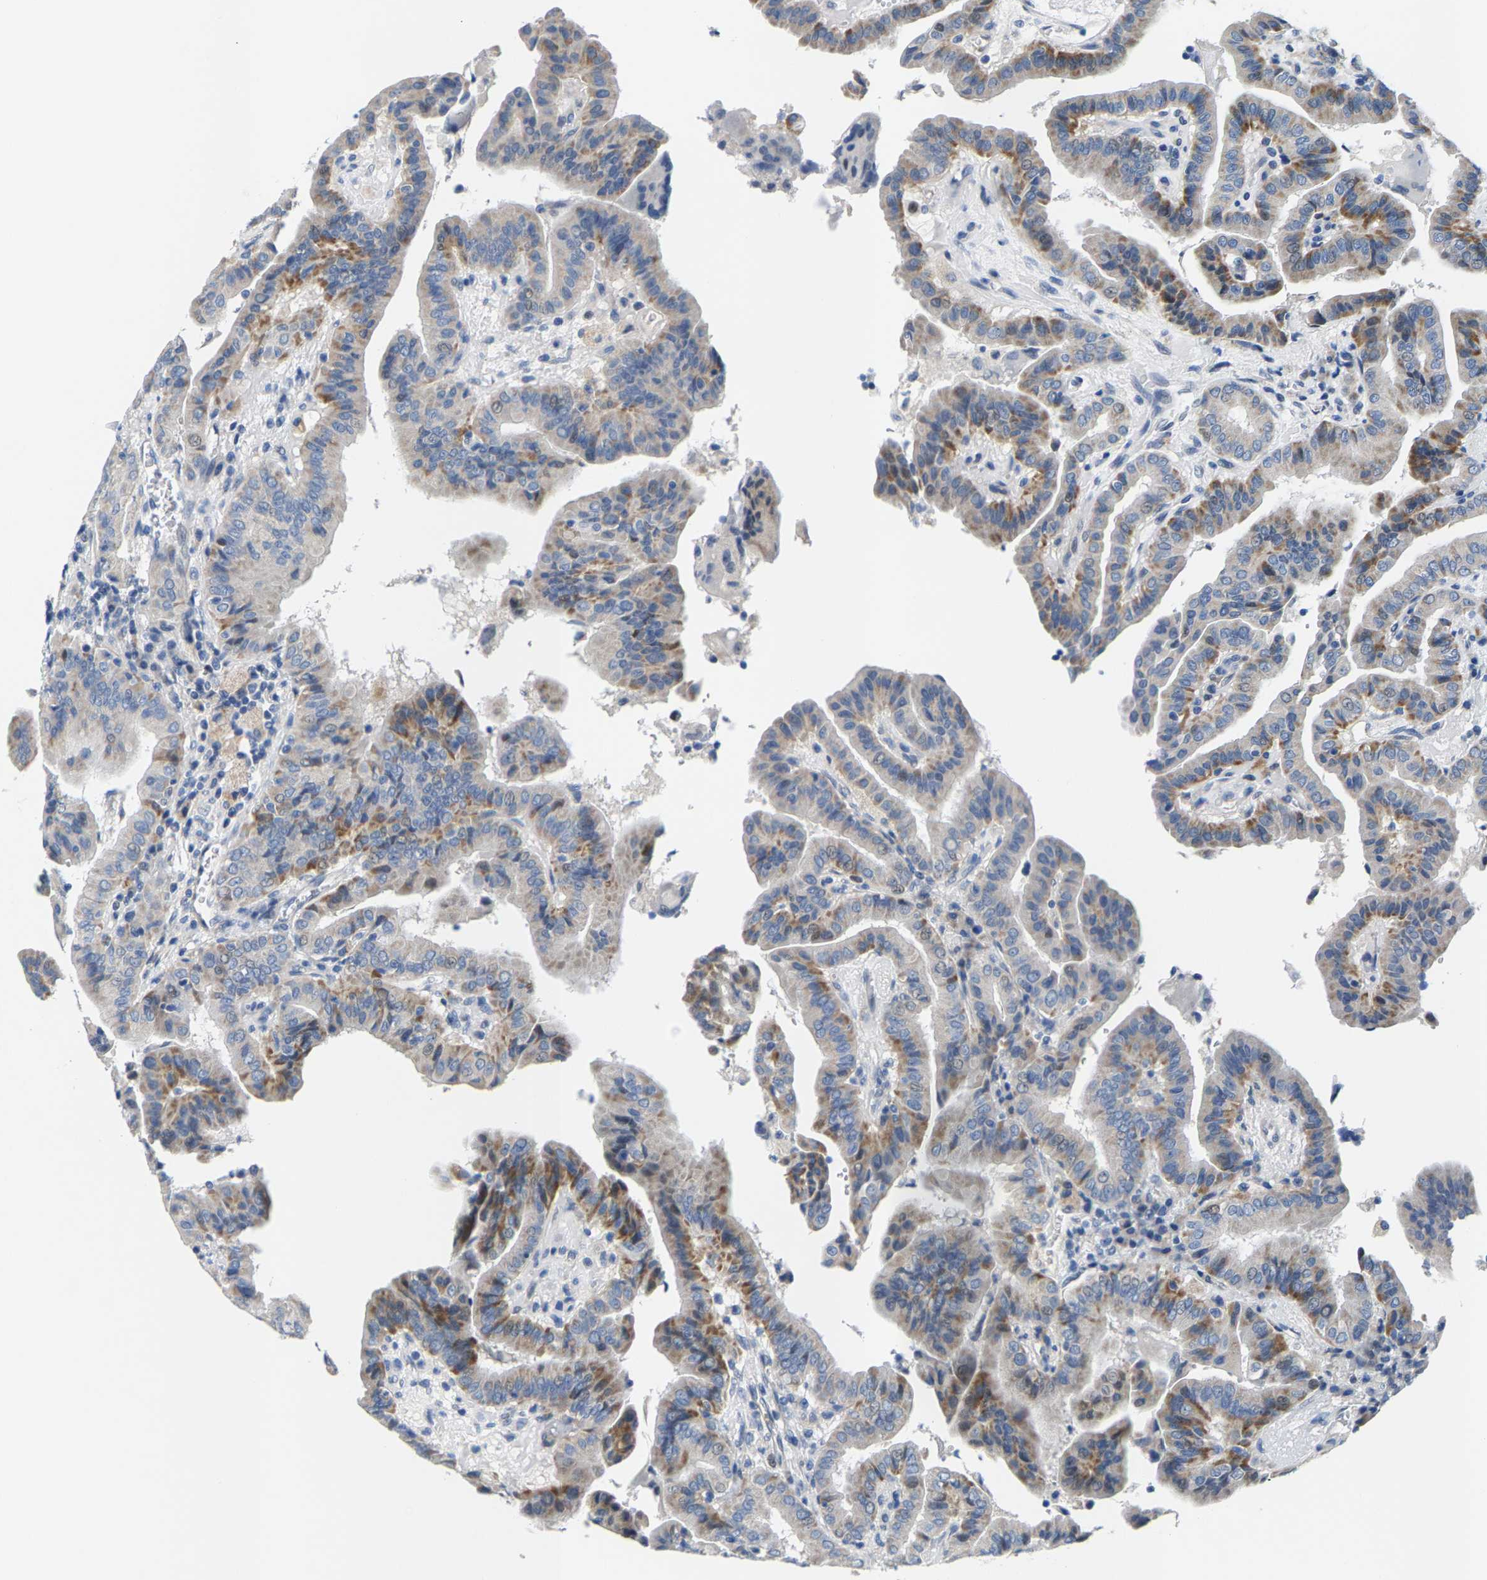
{"staining": {"intensity": "moderate", "quantity": "25%-75%", "location": "cytoplasmic/membranous"}, "tissue": "thyroid cancer", "cell_type": "Tumor cells", "image_type": "cancer", "snomed": [{"axis": "morphology", "description": "Papillary adenocarcinoma, NOS"}, {"axis": "topography", "description": "Thyroid gland"}], "caption": "This micrograph displays papillary adenocarcinoma (thyroid) stained with IHC to label a protein in brown. The cytoplasmic/membranous of tumor cells show moderate positivity for the protein. Nuclei are counter-stained blue.", "gene": "KLHL1", "patient": {"sex": "male", "age": 33}}